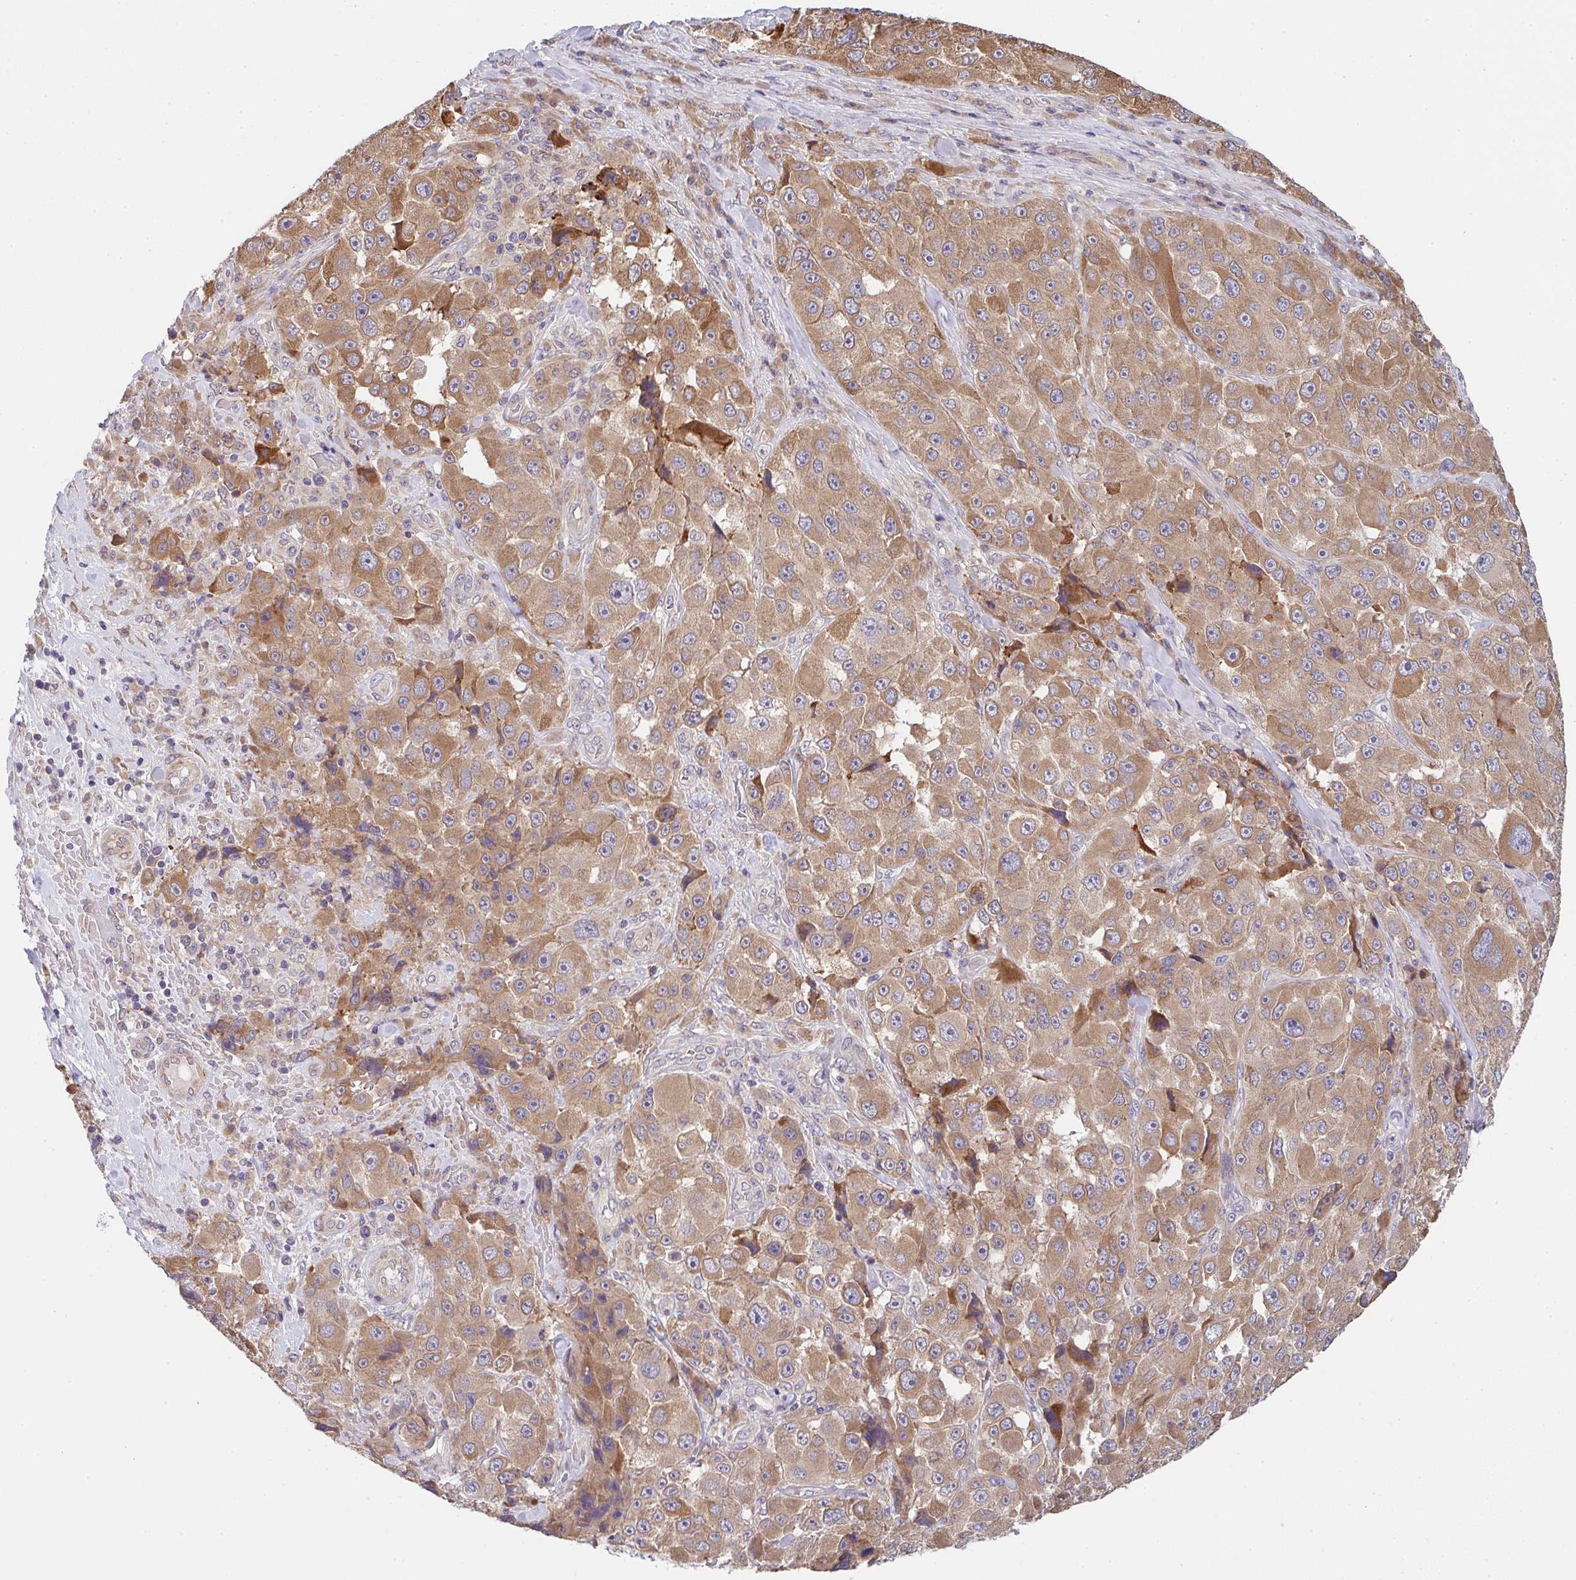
{"staining": {"intensity": "moderate", "quantity": ">75%", "location": "cytoplasmic/membranous"}, "tissue": "melanoma", "cell_type": "Tumor cells", "image_type": "cancer", "snomed": [{"axis": "morphology", "description": "Malignant melanoma, Metastatic site"}, {"axis": "topography", "description": "Lymph node"}], "caption": "A micrograph of human melanoma stained for a protein reveals moderate cytoplasmic/membranous brown staining in tumor cells. (Brightfield microscopy of DAB IHC at high magnification).", "gene": "TSPAN31", "patient": {"sex": "male", "age": 62}}